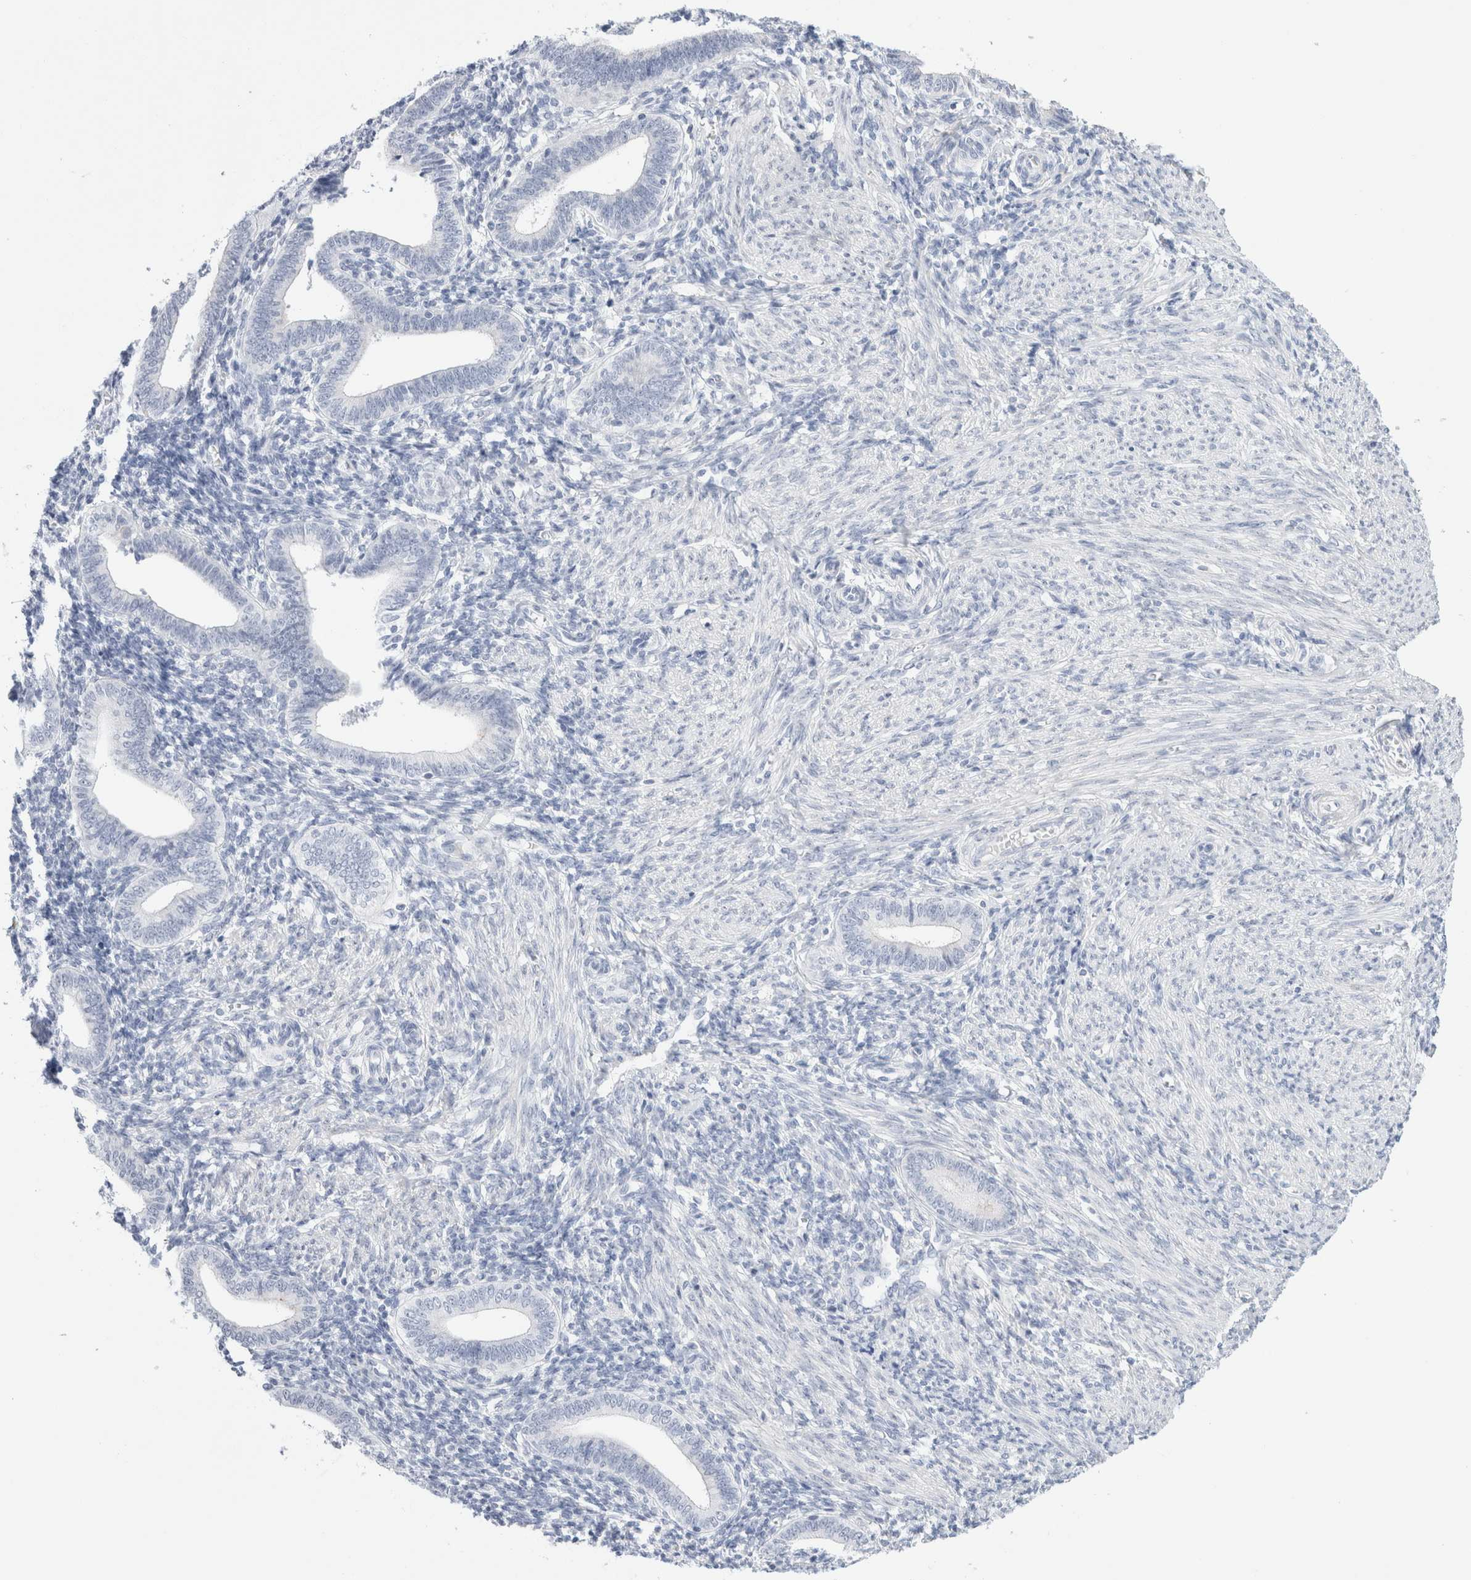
{"staining": {"intensity": "negative", "quantity": "none", "location": "none"}, "tissue": "endometrium", "cell_type": "Cells in endometrial stroma", "image_type": "normal", "snomed": [{"axis": "morphology", "description": "Normal tissue, NOS"}, {"axis": "topography", "description": "Uterus"}, {"axis": "topography", "description": "Endometrium"}], "caption": "DAB immunohistochemical staining of unremarkable human endometrium shows no significant expression in cells in endometrial stroma. The staining was performed using DAB (3,3'-diaminobenzidine) to visualize the protein expression in brown, while the nuclei were stained in blue with hematoxylin (Magnification: 20x).", "gene": "MUC15", "patient": {"sex": "female", "age": 33}}